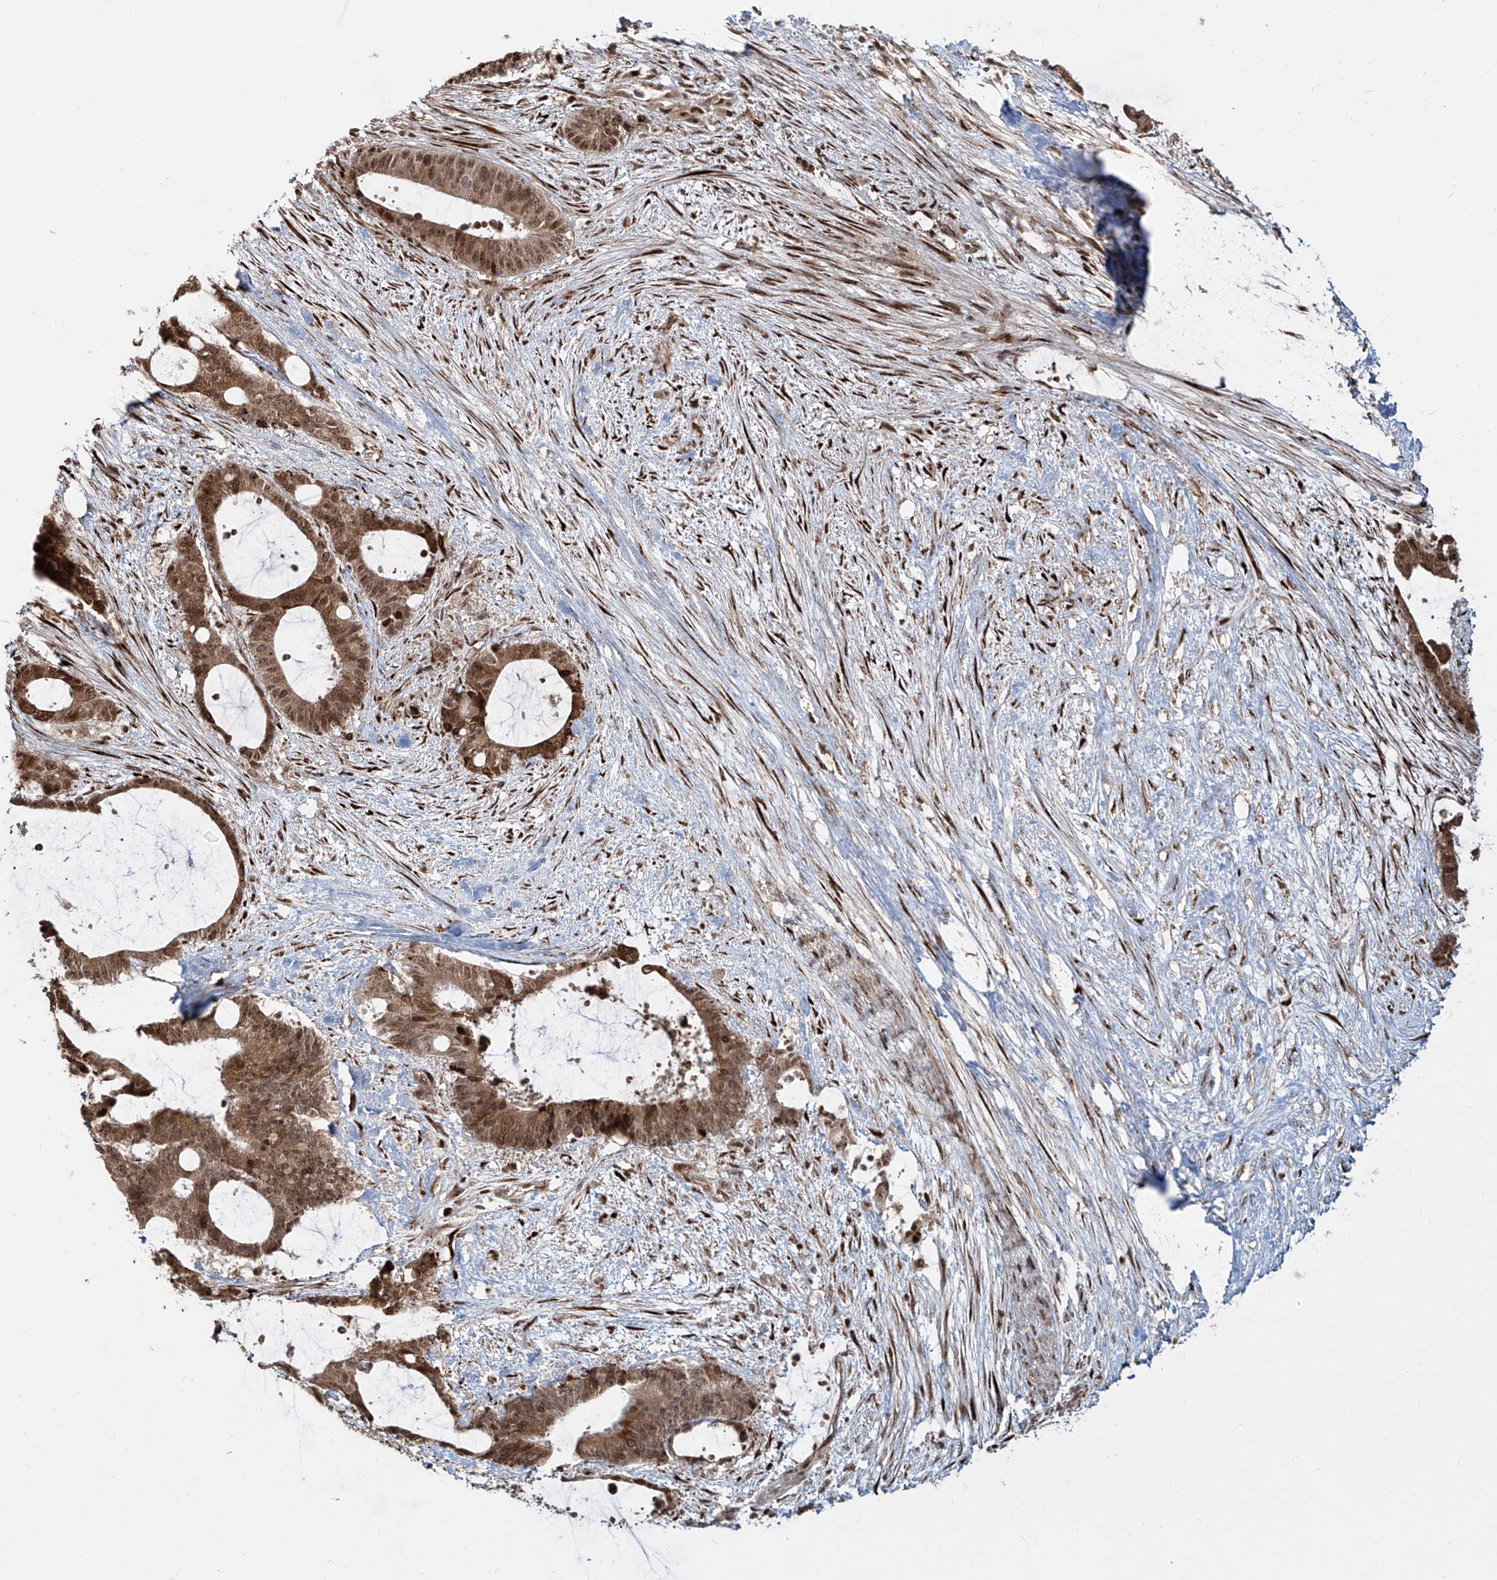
{"staining": {"intensity": "moderate", "quantity": ">75%", "location": "cytoplasmic/membranous,nuclear"}, "tissue": "liver cancer", "cell_type": "Tumor cells", "image_type": "cancer", "snomed": [{"axis": "morphology", "description": "Normal tissue, NOS"}, {"axis": "morphology", "description": "Cholangiocarcinoma"}, {"axis": "topography", "description": "Liver"}, {"axis": "topography", "description": "Peripheral nerve tissue"}], "caption": "A high-resolution micrograph shows IHC staining of liver cancer (cholangiocarcinoma), which exhibits moderate cytoplasmic/membranous and nuclear staining in about >75% of tumor cells.", "gene": "ZNF710", "patient": {"sex": "female", "age": 73}}